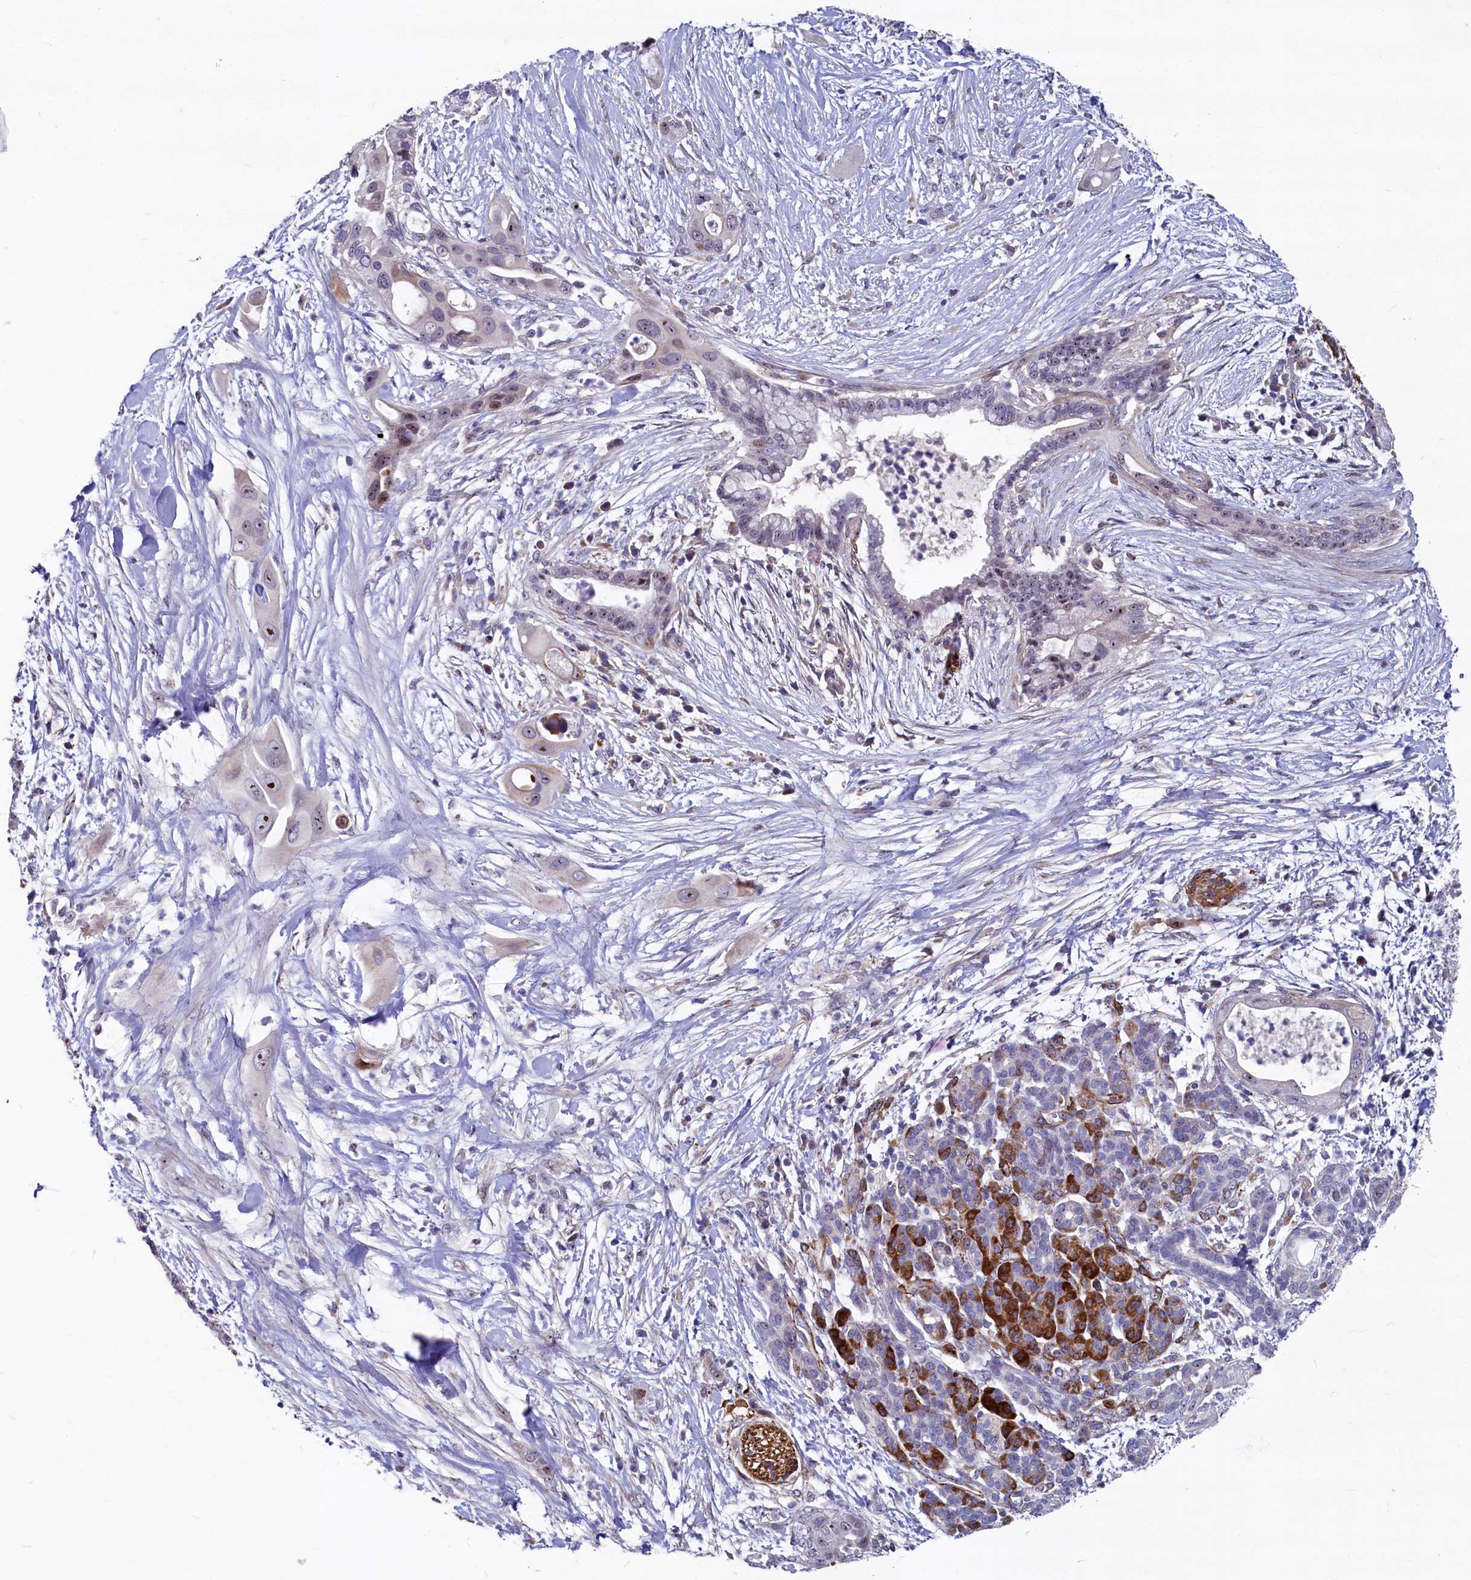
{"staining": {"intensity": "moderate", "quantity": "<25%", "location": "nuclear"}, "tissue": "pancreatic cancer", "cell_type": "Tumor cells", "image_type": "cancer", "snomed": [{"axis": "morphology", "description": "Adenocarcinoma, NOS"}, {"axis": "topography", "description": "Pancreas"}], "caption": "IHC of pancreatic adenocarcinoma reveals low levels of moderate nuclear expression in about <25% of tumor cells.", "gene": "ASXL3", "patient": {"sex": "male", "age": 59}}